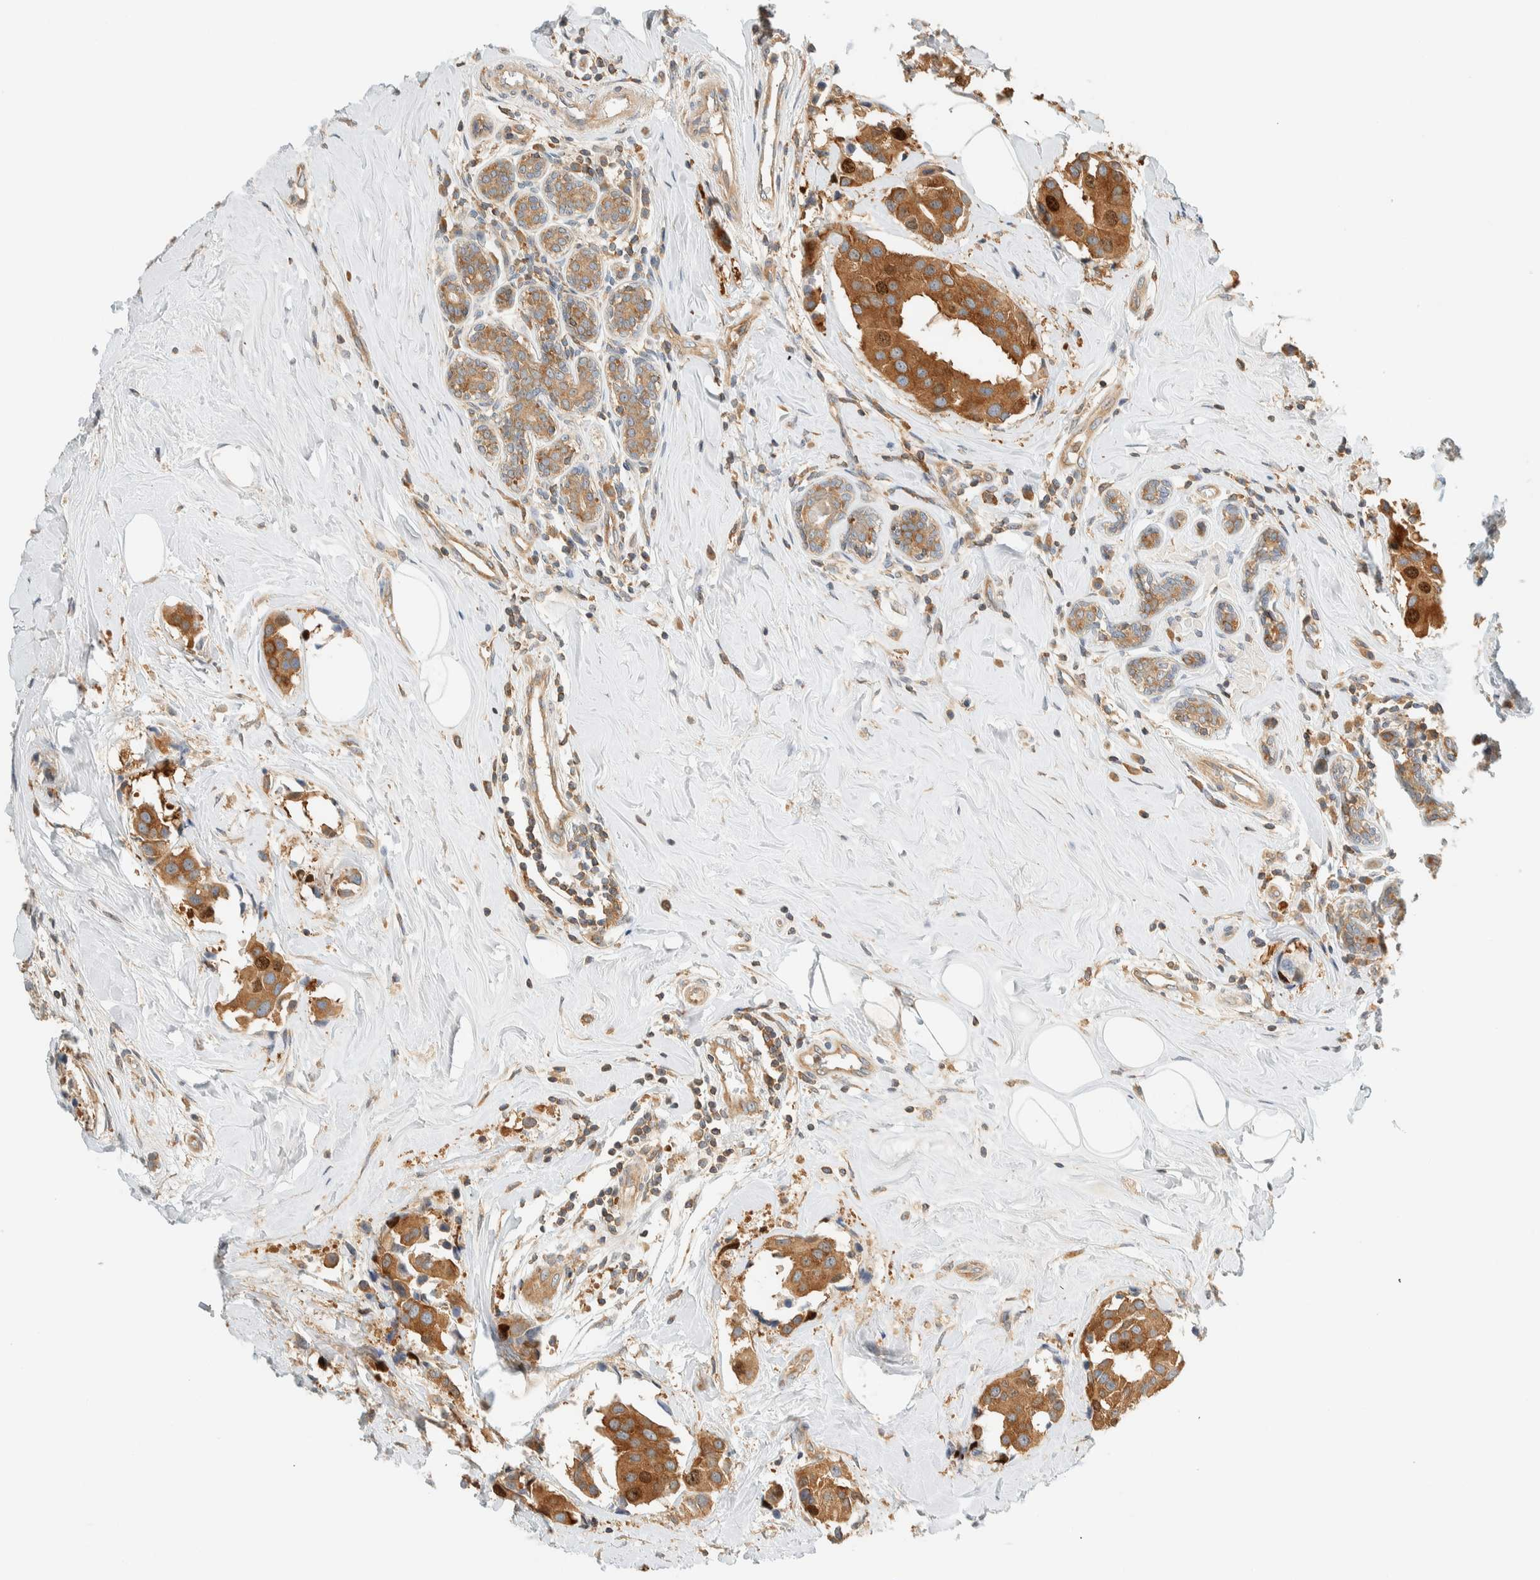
{"staining": {"intensity": "moderate", "quantity": ">75%", "location": "cytoplasmic/membranous"}, "tissue": "breast cancer", "cell_type": "Tumor cells", "image_type": "cancer", "snomed": [{"axis": "morphology", "description": "Normal tissue, NOS"}, {"axis": "morphology", "description": "Duct carcinoma"}, {"axis": "topography", "description": "Breast"}], "caption": "Breast cancer (invasive ductal carcinoma) was stained to show a protein in brown. There is medium levels of moderate cytoplasmic/membranous positivity in approximately >75% of tumor cells. (DAB IHC with brightfield microscopy, high magnification).", "gene": "ARFGEF1", "patient": {"sex": "female", "age": 39}}